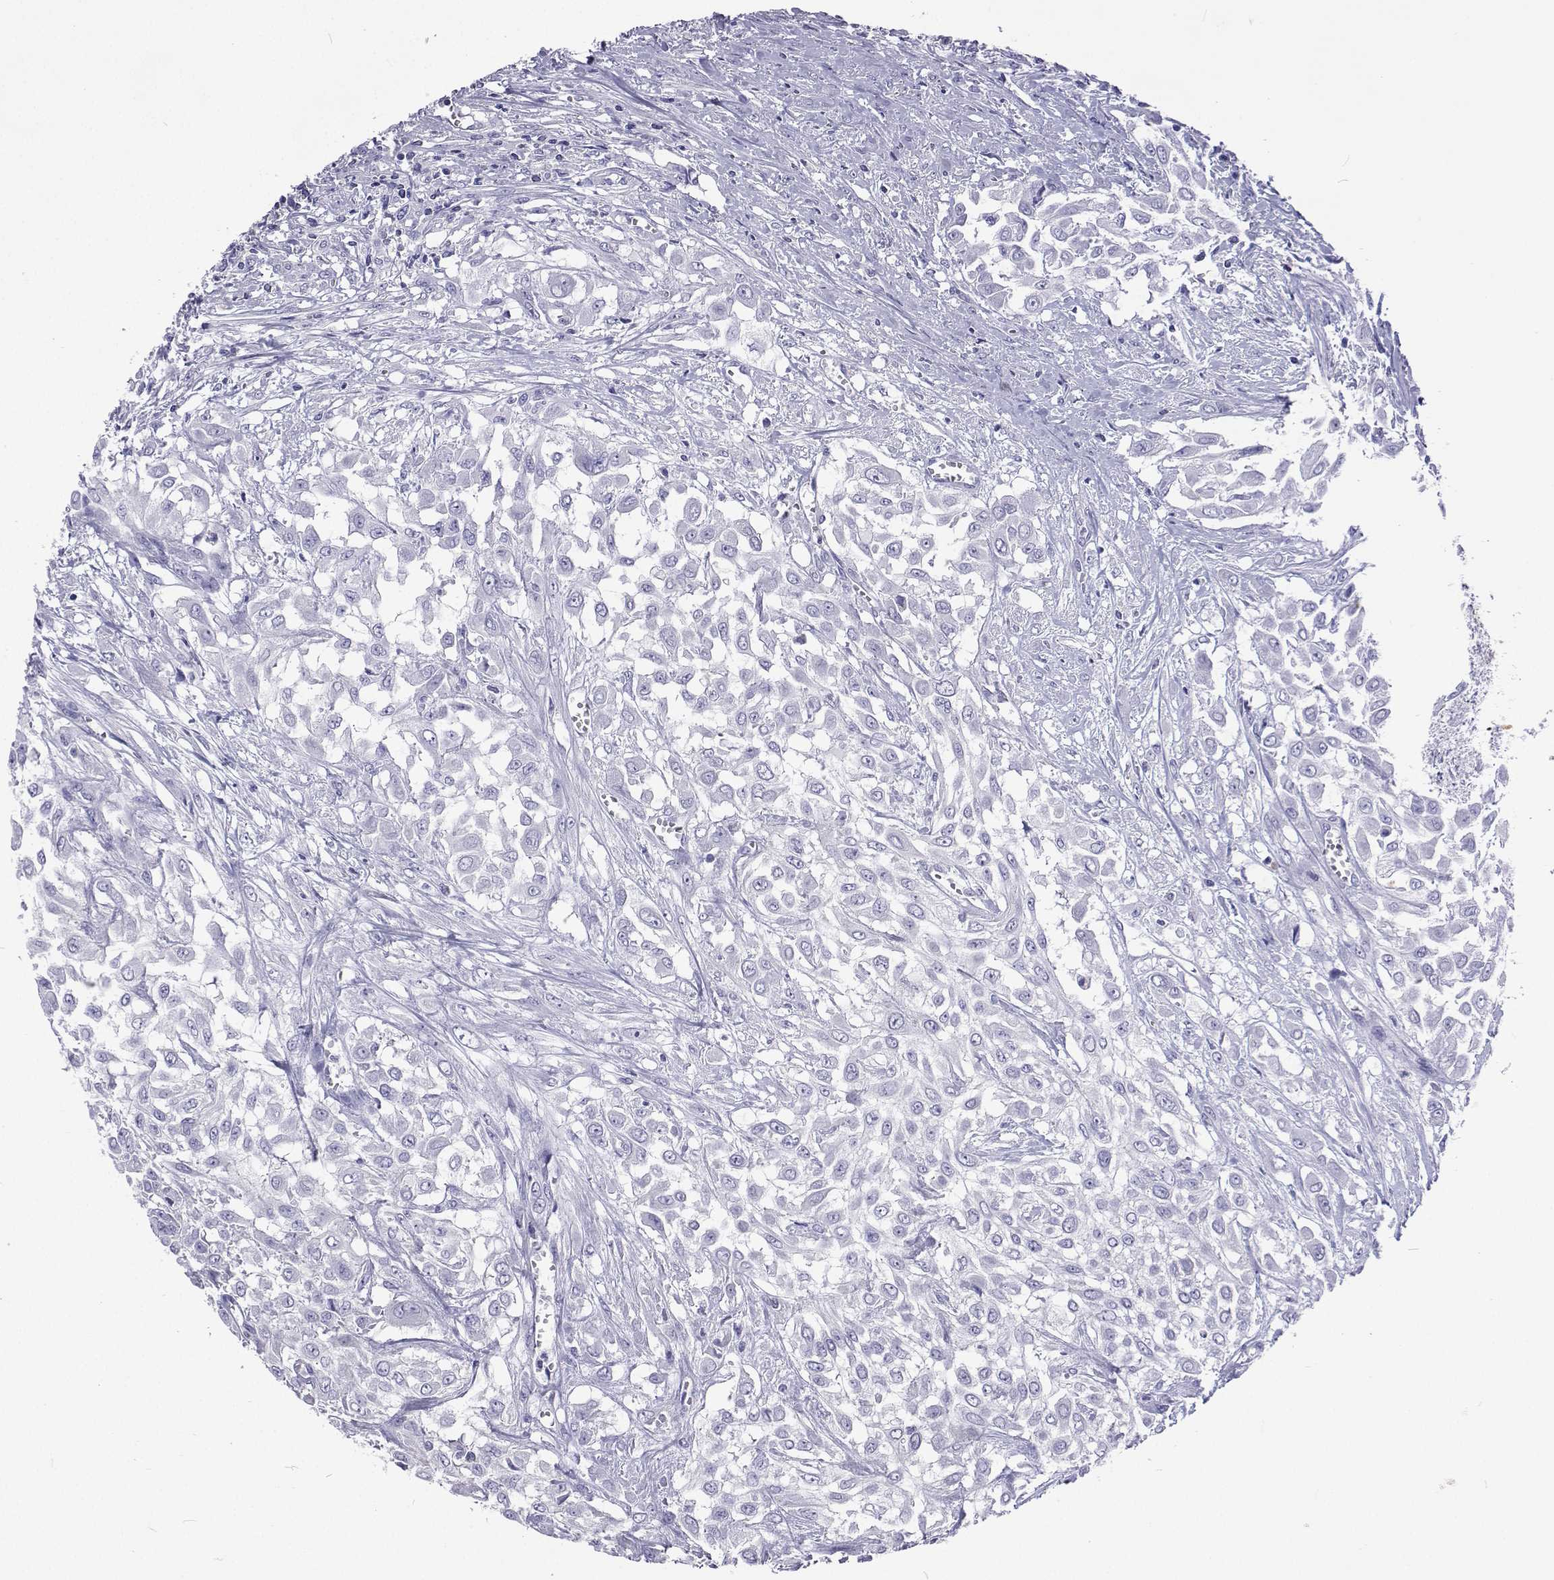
{"staining": {"intensity": "negative", "quantity": "none", "location": "none"}, "tissue": "urothelial cancer", "cell_type": "Tumor cells", "image_type": "cancer", "snomed": [{"axis": "morphology", "description": "Urothelial carcinoma, High grade"}, {"axis": "topography", "description": "Urinary bladder"}], "caption": "The image exhibits no significant positivity in tumor cells of urothelial cancer. (Stains: DAB (3,3'-diaminobenzidine) immunohistochemistry (IHC) with hematoxylin counter stain, Microscopy: brightfield microscopy at high magnification).", "gene": "UMODL1", "patient": {"sex": "male", "age": 57}}